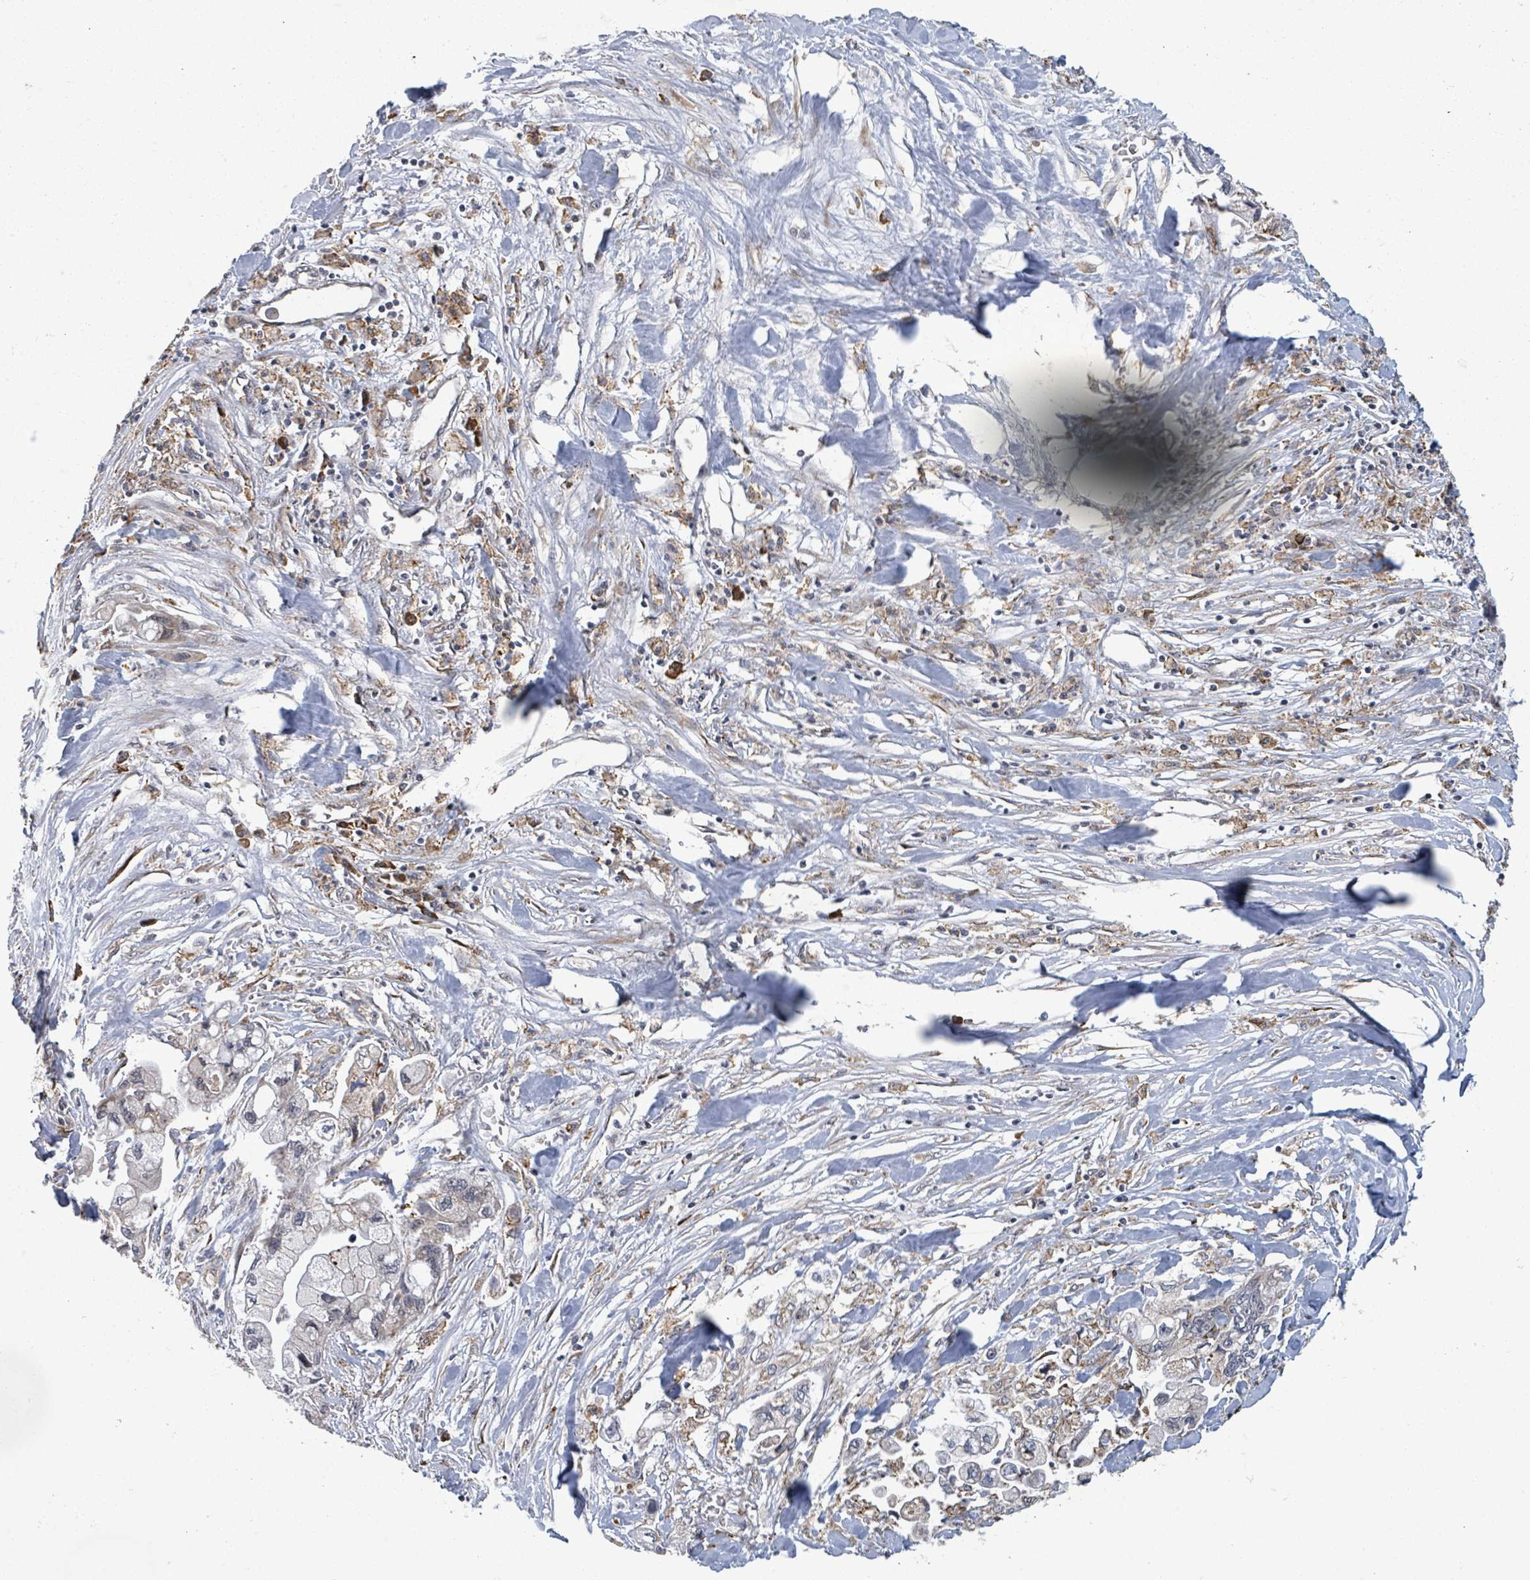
{"staining": {"intensity": "weak", "quantity": "<25%", "location": "cytoplasmic/membranous"}, "tissue": "pancreatic cancer", "cell_type": "Tumor cells", "image_type": "cancer", "snomed": [{"axis": "morphology", "description": "Adenocarcinoma, NOS"}, {"axis": "topography", "description": "Pancreas"}], "caption": "Immunohistochemistry (IHC) histopathology image of neoplastic tissue: pancreatic adenocarcinoma stained with DAB reveals no significant protein staining in tumor cells.", "gene": "SHROOM2", "patient": {"sex": "male", "age": 61}}